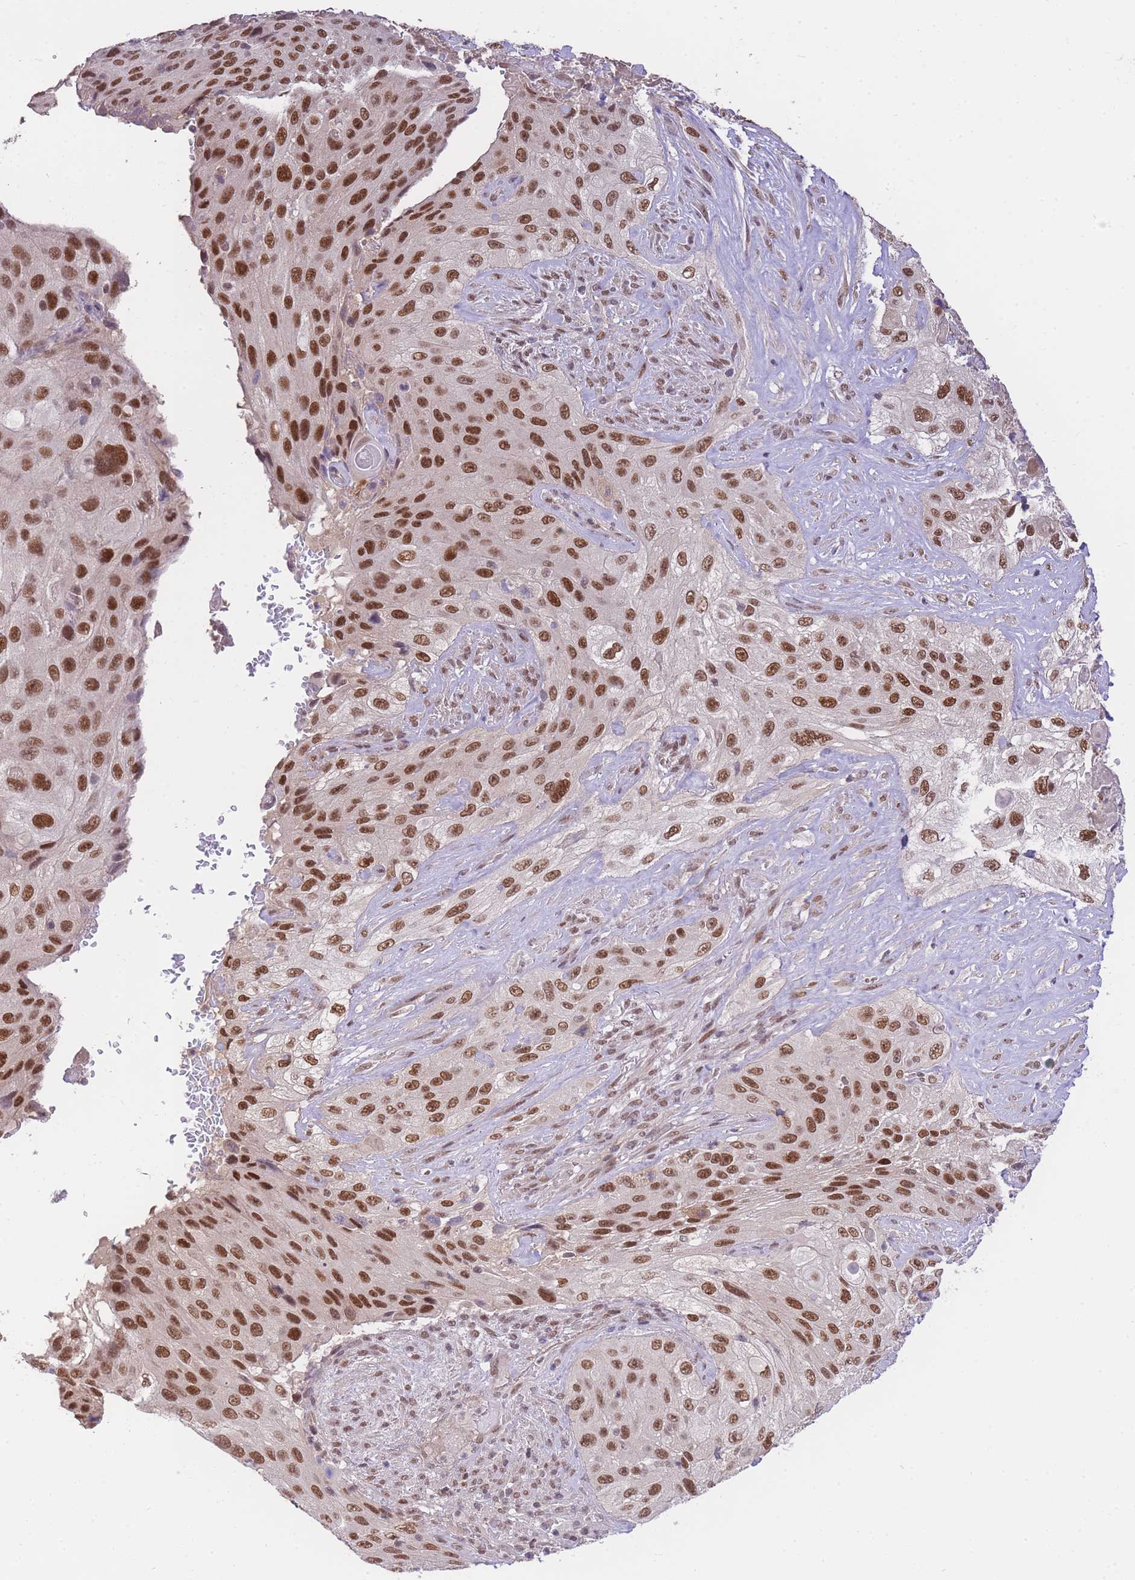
{"staining": {"intensity": "strong", "quantity": ">75%", "location": "nuclear"}, "tissue": "cervical cancer", "cell_type": "Tumor cells", "image_type": "cancer", "snomed": [{"axis": "morphology", "description": "Squamous cell carcinoma, NOS"}, {"axis": "topography", "description": "Cervix"}], "caption": "The micrograph displays a brown stain indicating the presence of a protein in the nuclear of tumor cells in cervical cancer (squamous cell carcinoma).", "gene": "UBXN7", "patient": {"sex": "female", "age": 42}}